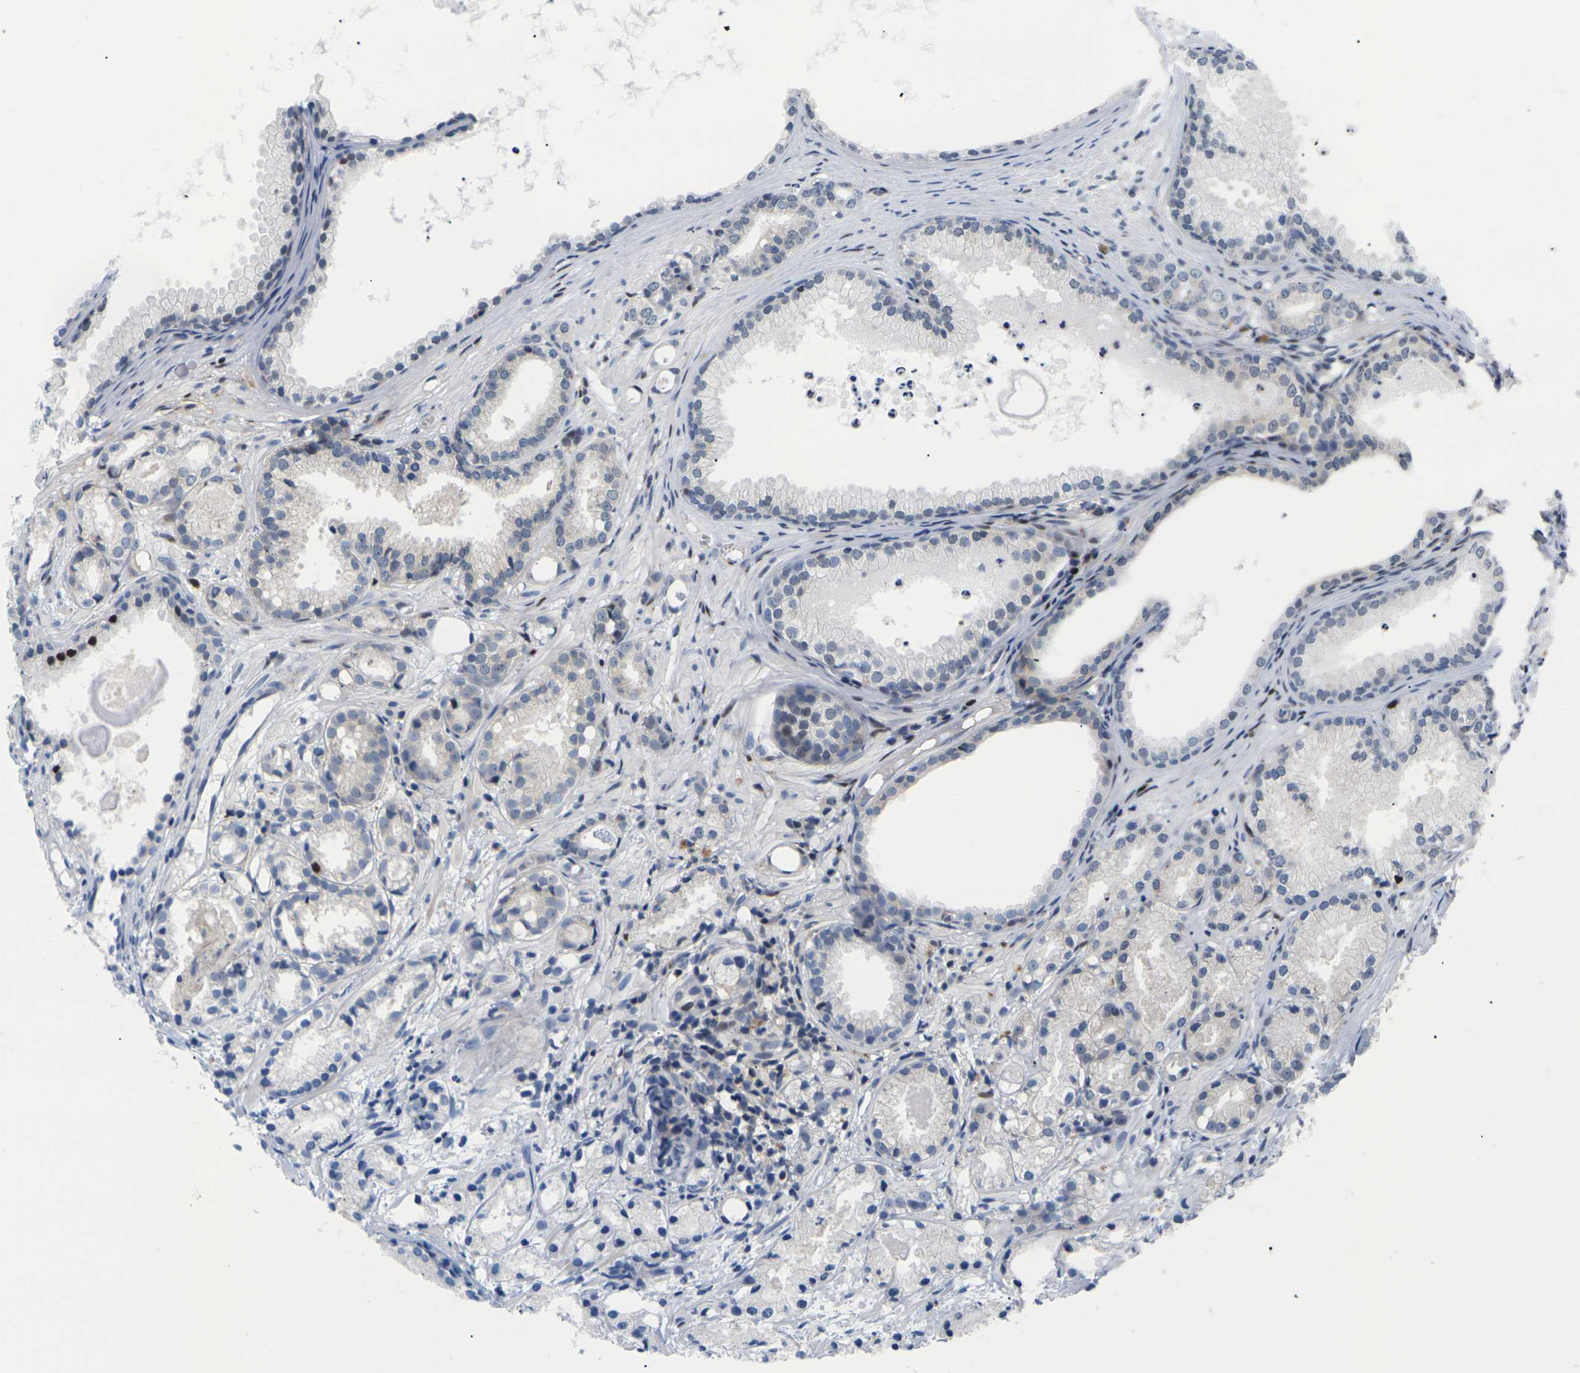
{"staining": {"intensity": "weak", "quantity": "25%-75%", "location": "cytoplasmic/membranous,nuclear"}, "tissue": "prostate cancer", "cell_type": "Tumor cells", "image_type": "cancer", "snomed": [{"axis": "morphology", "description": "Adenocarcinoma, Low grade"}, {"axis": "topography", "description": "Prostate"}], "caption": "An immunohistochemistry (IHC) photomicrograph of tumor tissue is shown. Protein staining in brown labels weak cytoplasmic/membranous and nuclear positivity in low-grade adenocarcinoma (prostate) within tumor cells. The staining was performed using DAB (3,3'-diaminobenzidine) to visualize the protein expression in brown, while the nuclei were stained in blue with hematoxylin (Magnification: 20x).", "gene": "RPS6KA3", "patient": {"sex": "male", "age": 72}}